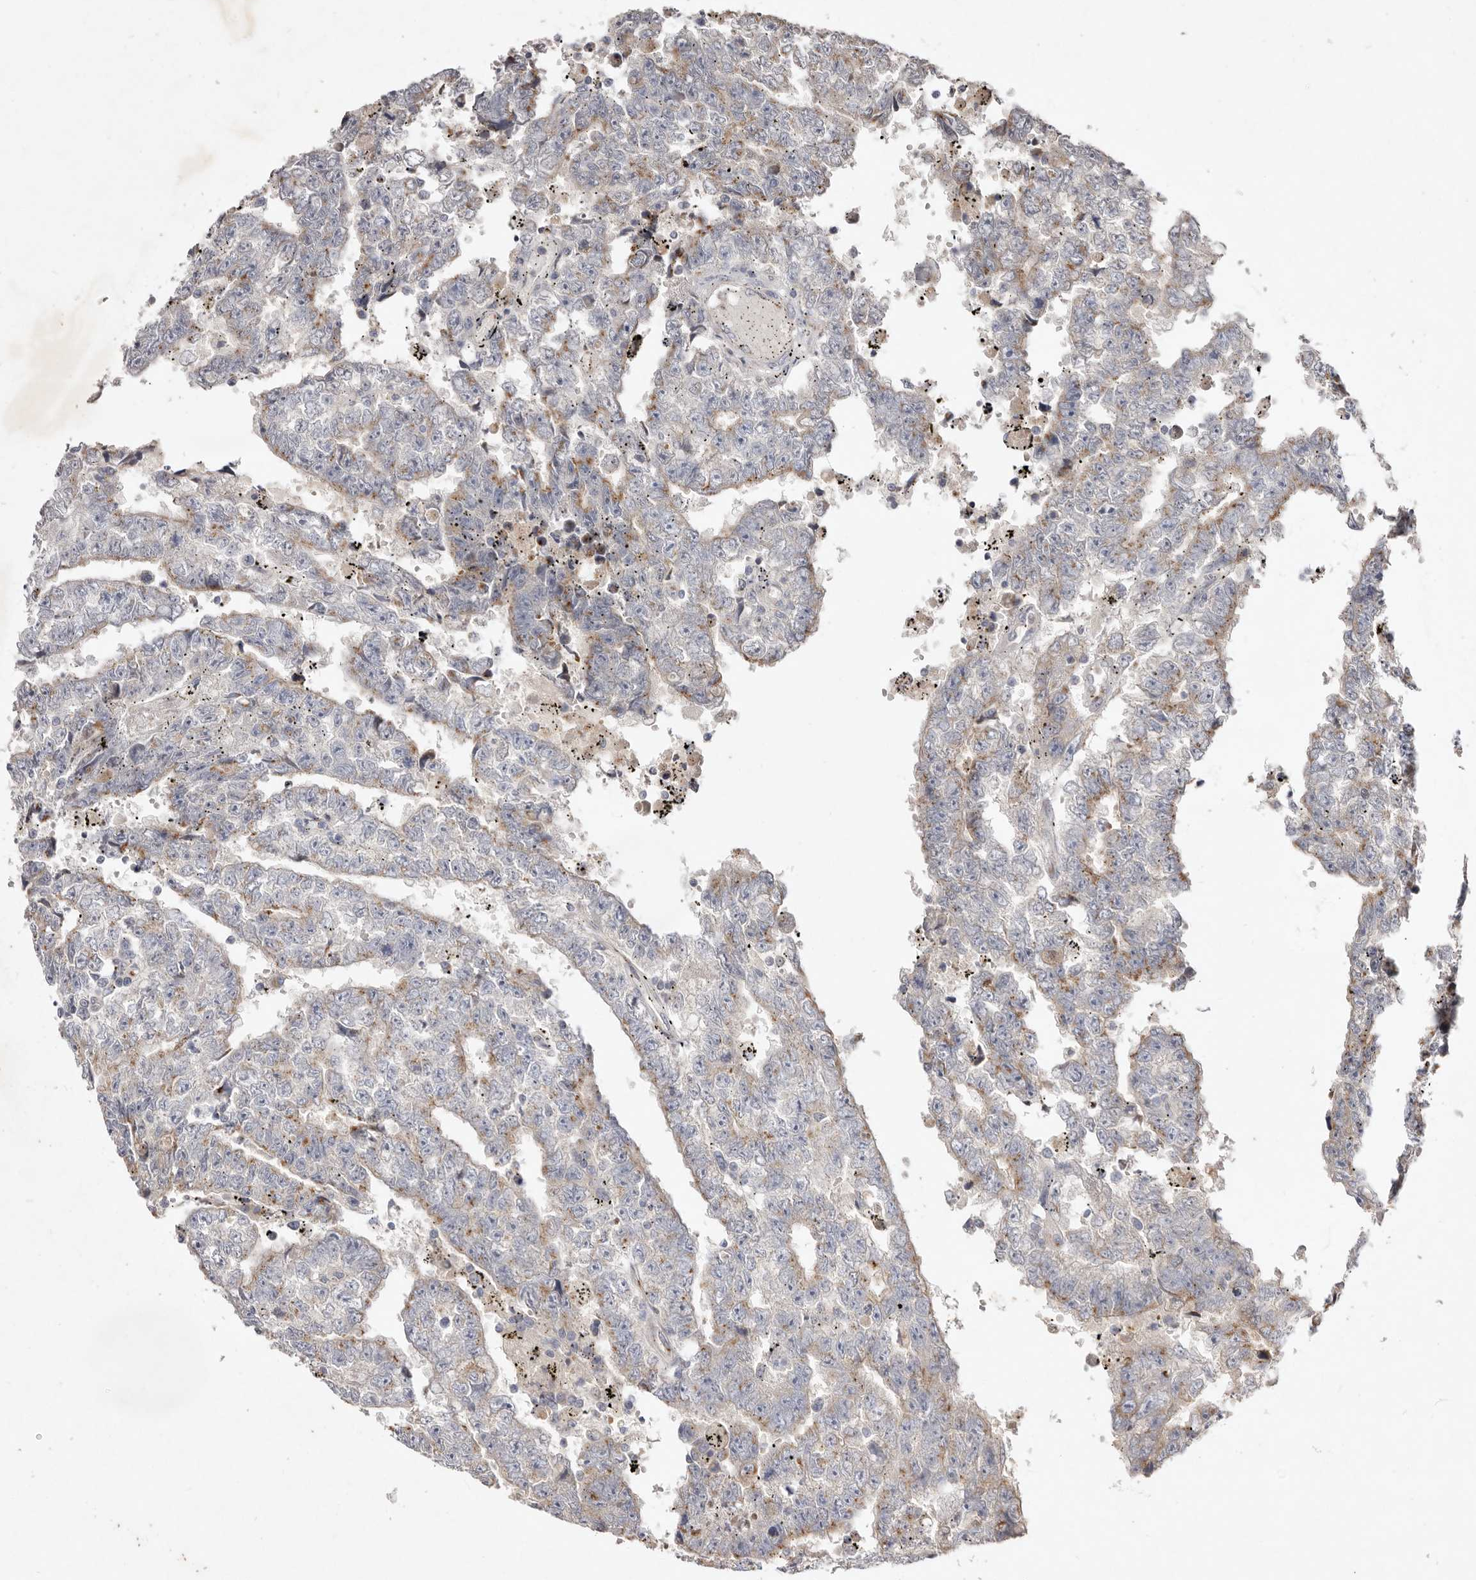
{"staining": {"intensity": "weak", "quantity": "25%-75%", "location": "cytoplasmic/membranous"}, "tissue": "testis cancer", "cell_type": "Tumor cells", "image_type": "cancer", "snomed": [{"axis": "morphology", "description": "Carcinoma, Embryonal, NOS"}, {"axis": "topography", "description": "Testis"}], "caption": "Embryonal carcinoma (testis) stained with immunohistochemistry (IHC) exhibits weak cytoplasmic/membranous staining in about 25%-75% of tumor cells.", "gene": "USP24", "patient": {"sex": "male", "age": 25}}